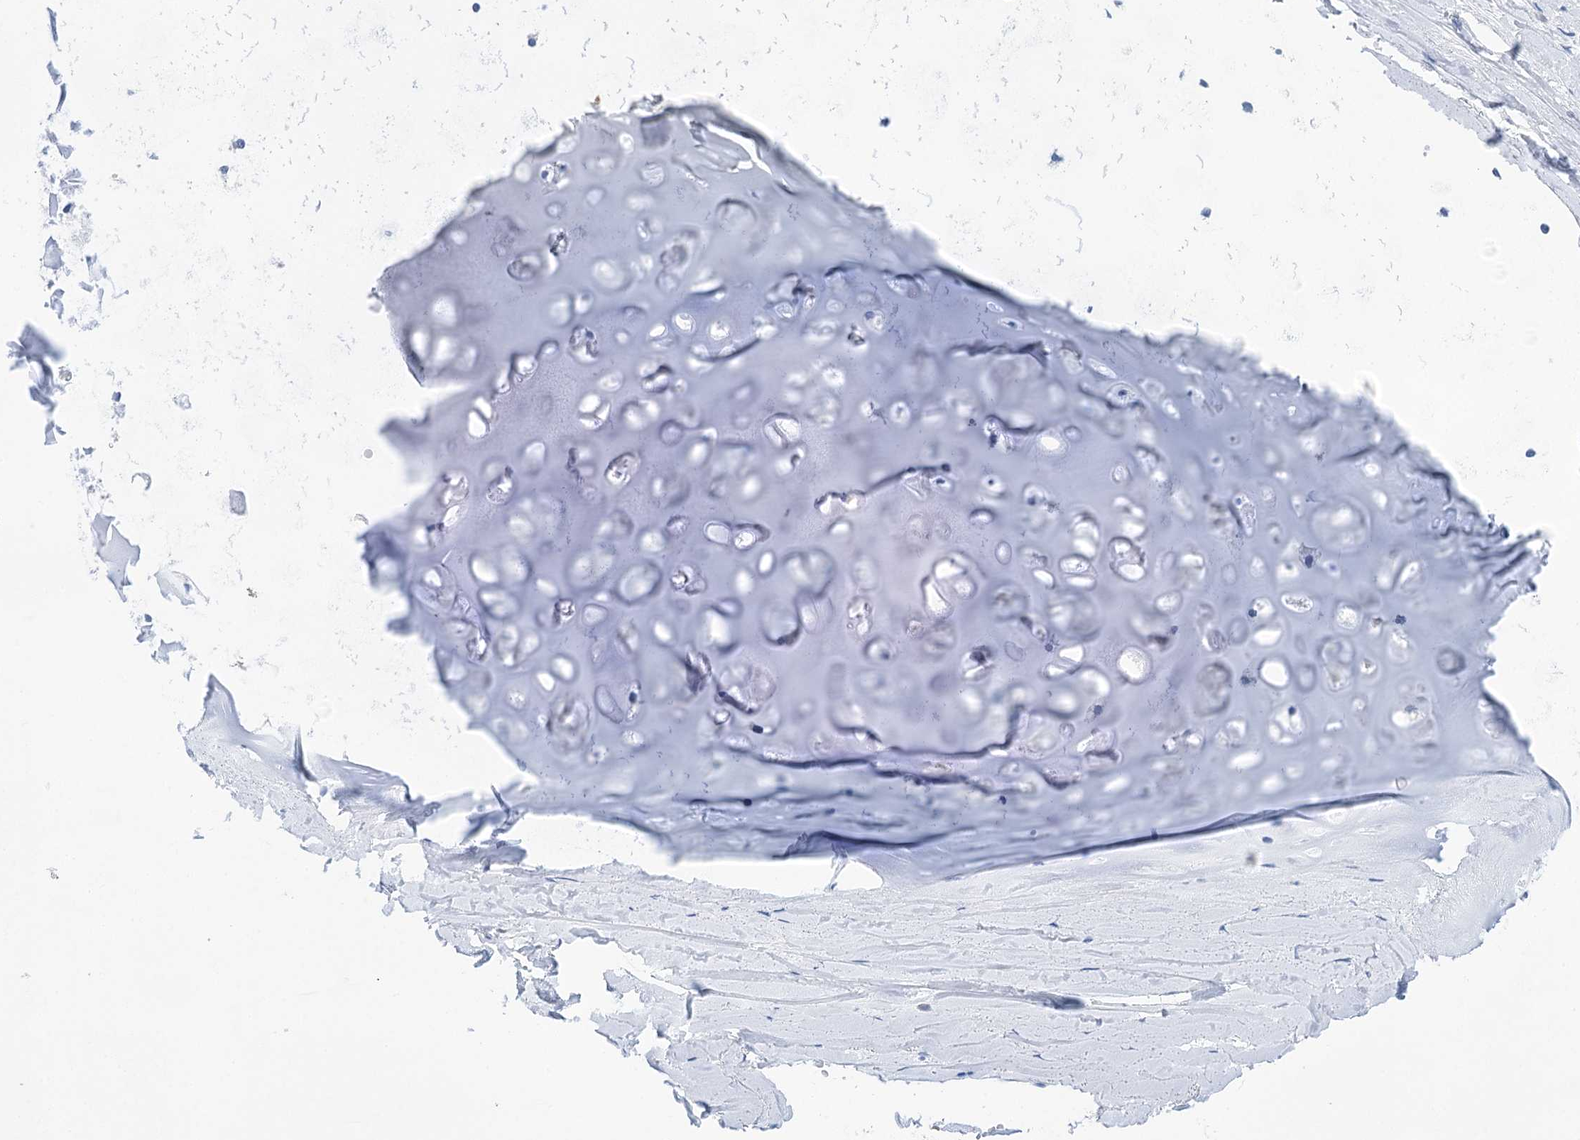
{"staining": {"intensity": "negative", "quantity": "none", "location": "none"}, "tissue": "adipose tissue", "cell_type": "Adipocytes", "image_type": "normal", "snomed": [{"axis": "morphology", "description": "Normal tissue, NOS"}, {"axis": "topography", "description": "Lymph node"}, {"axis": "topography", "description": "Bronchus"}], "caption": "IHC micrograph of benign adipose tissue: human adipose tissue stained with DAB shows no significant protein positivity in adipocytes. (Immunohistochemistry (ihc), brightfield microscopy, high magnification).", "gene": "LALBA", "patient": {"sex": "male", "age": 63}}